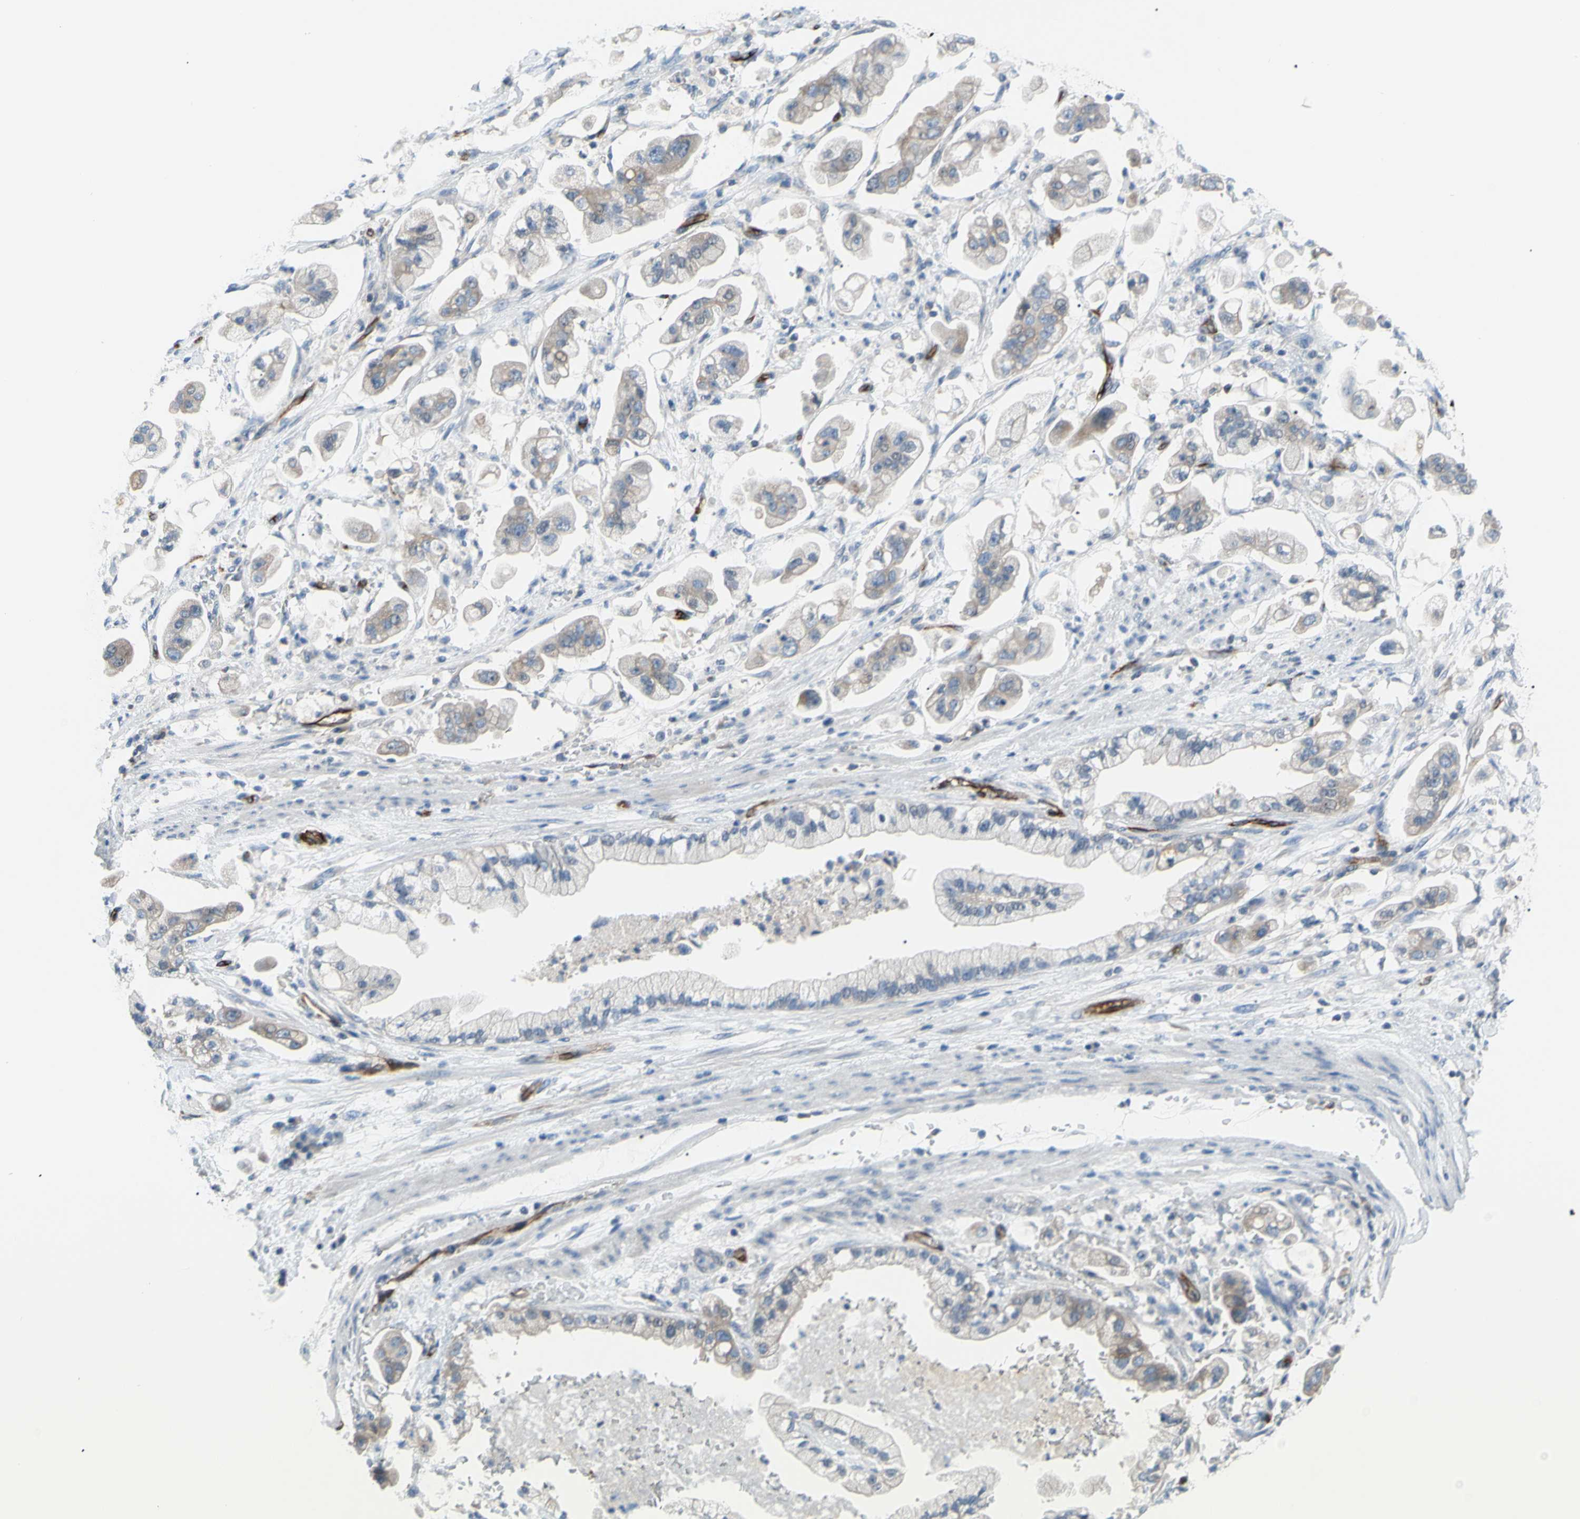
{"staining": {"intensity": "weak", "quantity": "25%-75%", "location": "cytoplasmic/membranous"}, "tissue": "stomach cancer", "cell_type": "Tumor cells", "image_type": "cancer", "snomed": [{"axis": "morphology", "description": "Adenocarcinoma, NOS"}, {"axis": "topography", "description": "Stomach"}], "caption": "Stomach cancer was stained to show a protein in brown. There is low levels of weak cytoplasmic/membranous positivity in about 25%-75% of tumor cells.", "gene": "PRRG2", "patient": {"sex": "male", "age": 62}}